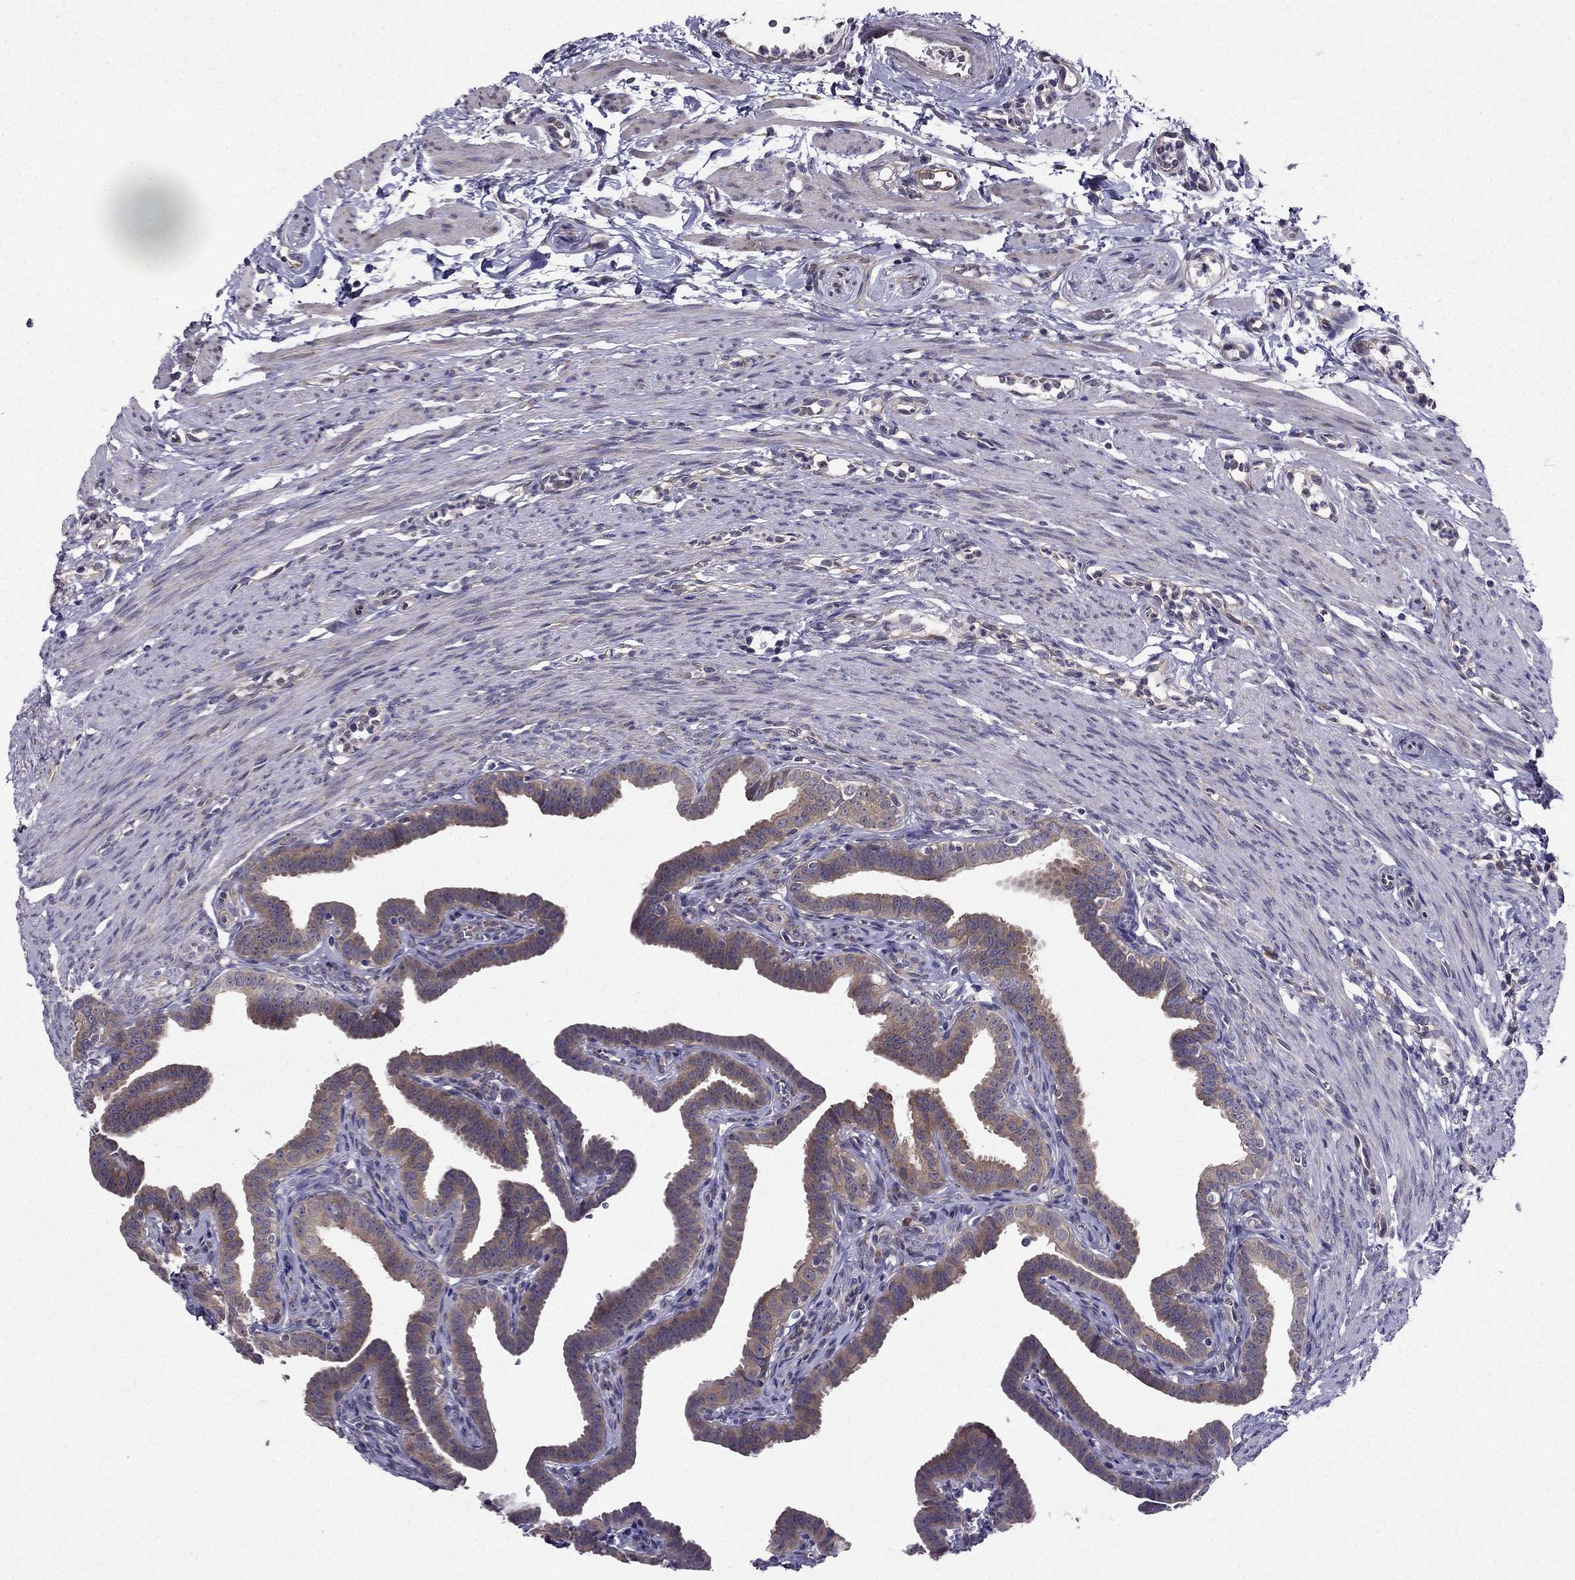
{"staining": {"intensity": "weak", "quantity": ">75%", "location": "cytoplasmic/membranous"}, "tissue": "fallopian tube", "cell_type": "Glandular cells", "image_type": "normal", "snomed": [{"axis": "morphology", "description": "Normal tissue, NOS"}, {"axis": "topography", "description": "Fallopian tube"}, {"axis": "topography", "description": "Ovary"}], "caption": "The immunohistochemical stain shows weak cytoplasmic/membranous expression in glandular cells of normal fallopian tube. The staining was performed using DAB (3,3'-diaminobenzidine), with brown indicating positive protein expression. Nuclei are stained blue with hematoxylin.", "gene": "ARHGEF28", "patient": {"sex": "female", "age": 33}}